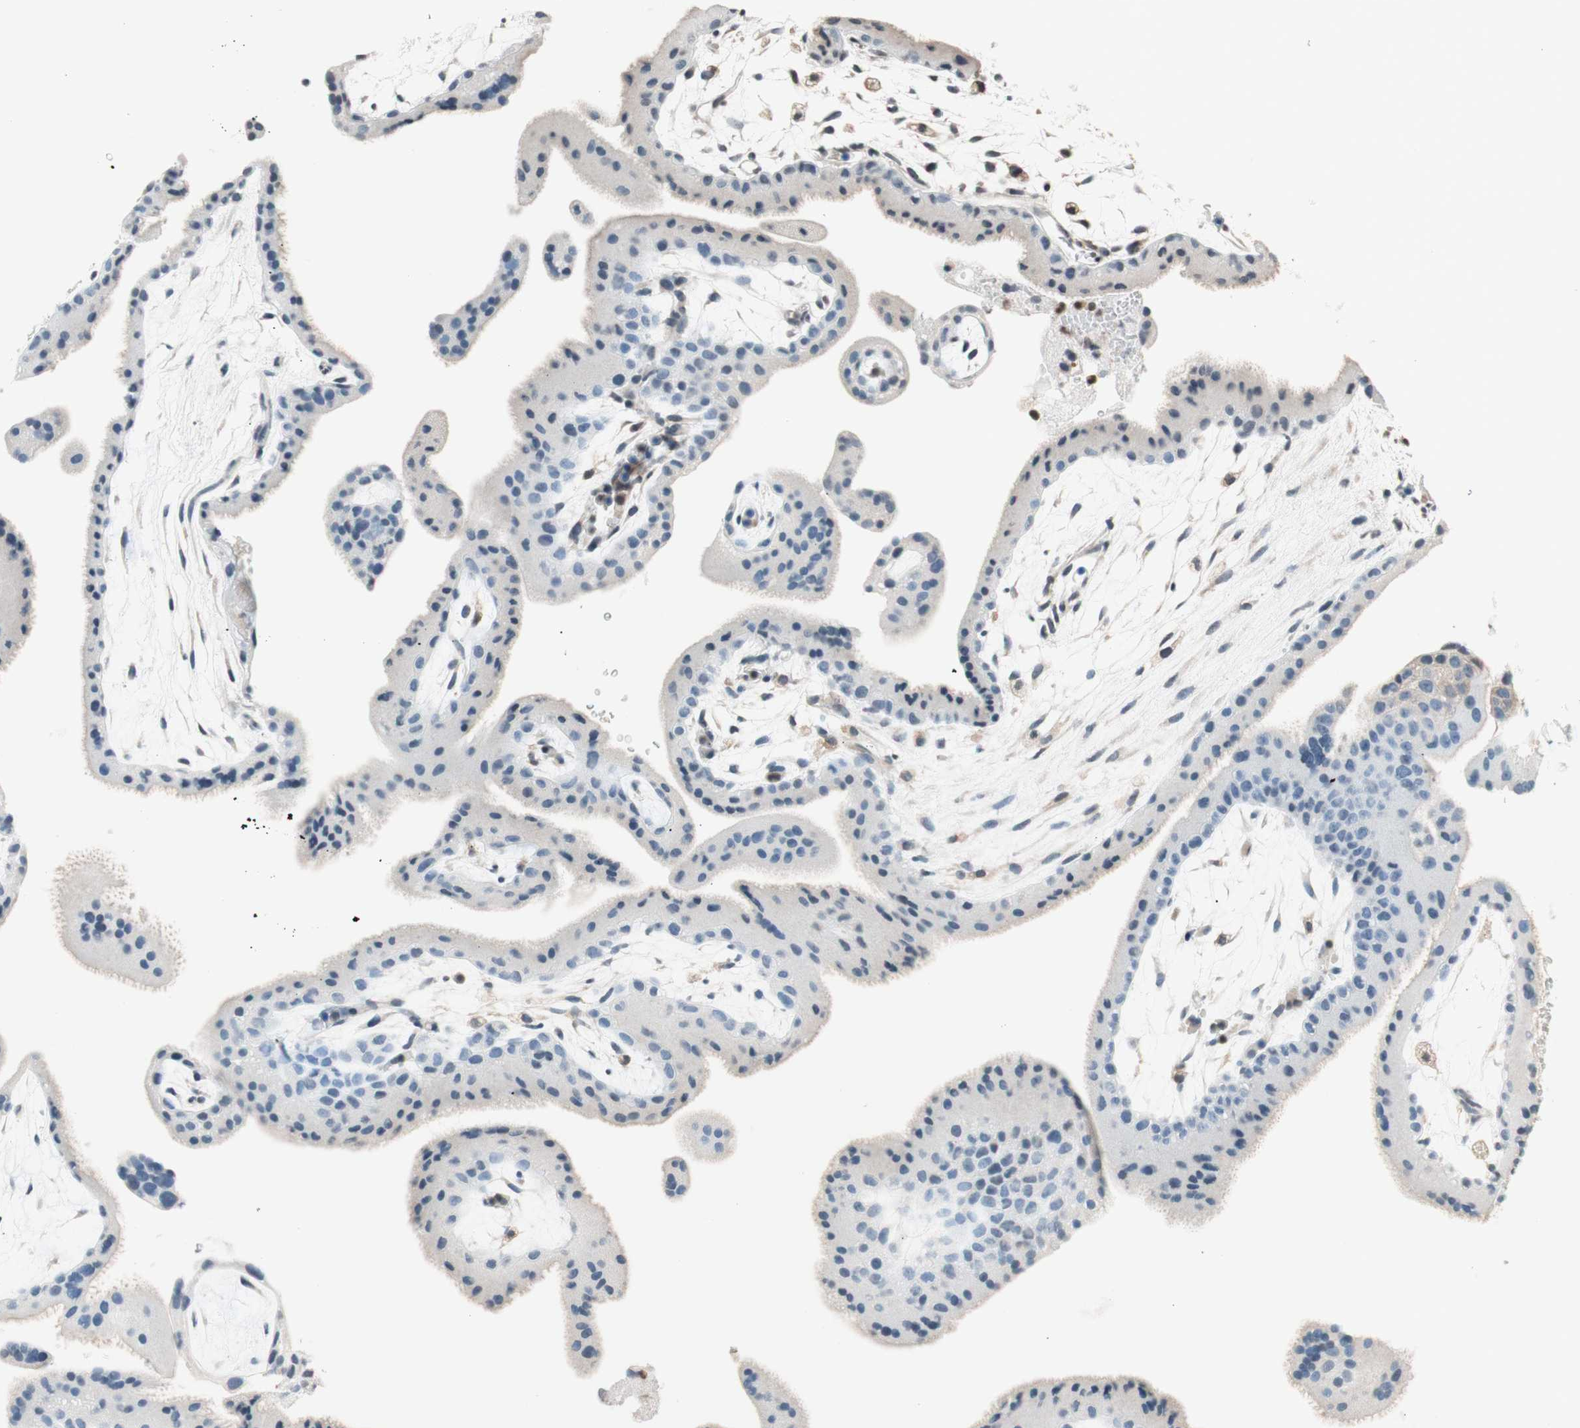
{"staining": {"intensity": "negative", "quantity": "none", "location": "none"}, "tissue": "placenta", "cell_type": "Trophoblastic cells", "image_type": "normal", "snomed": [{"axis": "morphology", "description": "Normal tissue, NOS"}, {"axis": "topography", "description": "Placenta"}], "caption": "High power microscopy photomicrograph of an IHC image of normal placenta, revealing no significant expression in trophoblastic cells. Brightfield microscopy of immunohistochemistry (IHC) stained with DAB (brown) and hematoxylin (blue), captured at high magnification.", "gene": "WIPF1", "patient": {"sex": "female", "age": 19}}